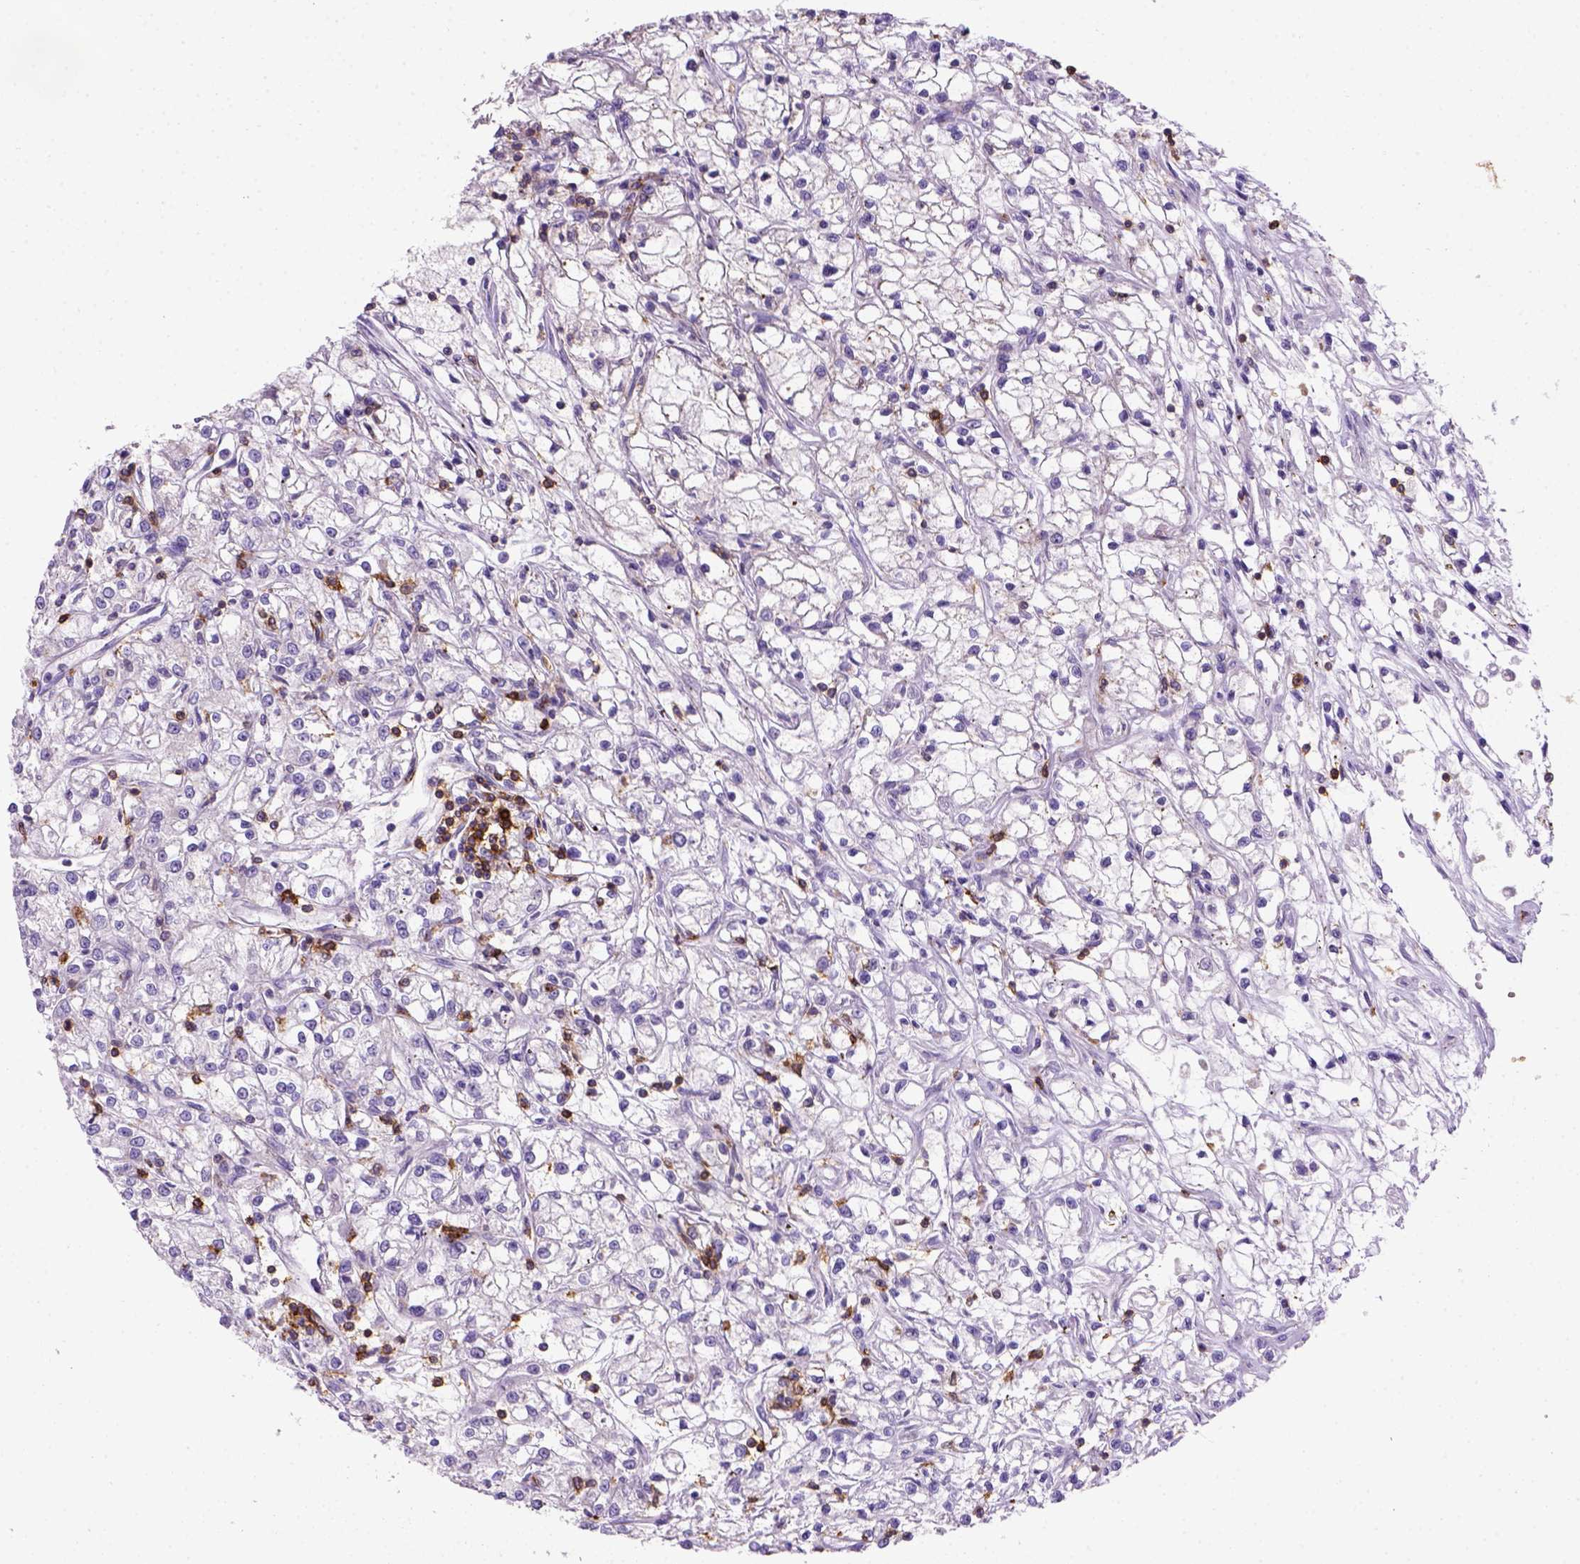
{"staining": {"intensity": "negative", "quantity": "none", "location": "none"}, "tissue": "renal cancer", "cell_type": "Tumor cells", "image_type": "cancer", "snomed": [{"axis": "morphology", "description": "Adenocarcinoma, NOS"}, {"axis": "topography", "description": "Kidney"}], "caption": "Photomicrograph shows no protein positivity in tumor cells of renal adenocarcinoma tissue.", "gene": "CD3E", "patient": {"sex": "female", "age": 59}}